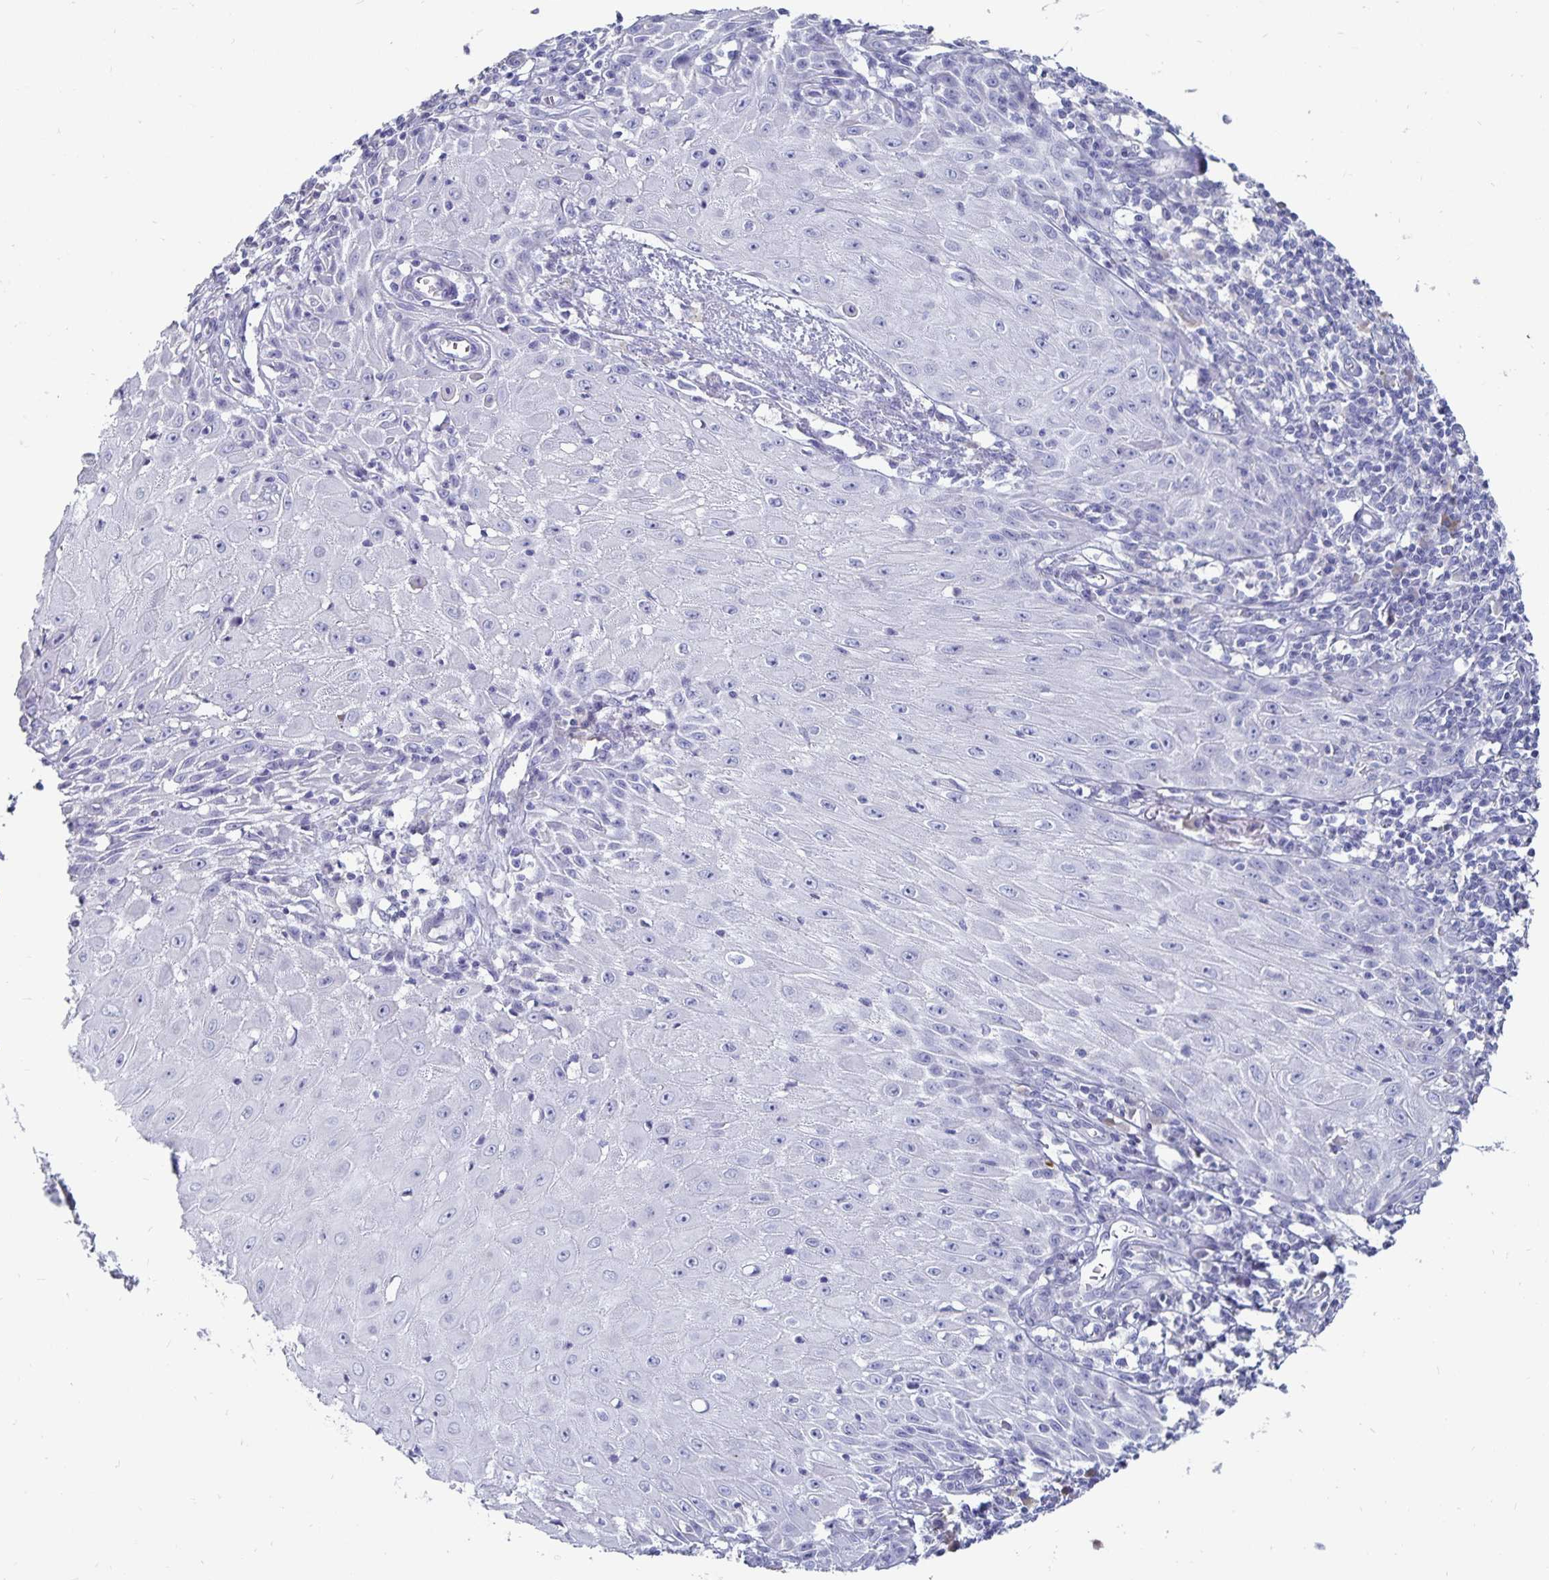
{"staining": {"intensity": "negative", "quantity": "none", "location": "none"}, "tissue": "skin cancer", "cell_type": "Tumor cells", "image_type": "cancer", "snomed": [{"axis": "morphology", "description": "Squamous cell carcinoma, NOS"}, {"axis": "topography", "description": "Skin"}], "caption": "A photomicrograph of human skin cancer is negative for staining in tumor cells.", "gene": "CFAP69", "patient": {"sex": "female", "age": 73}}